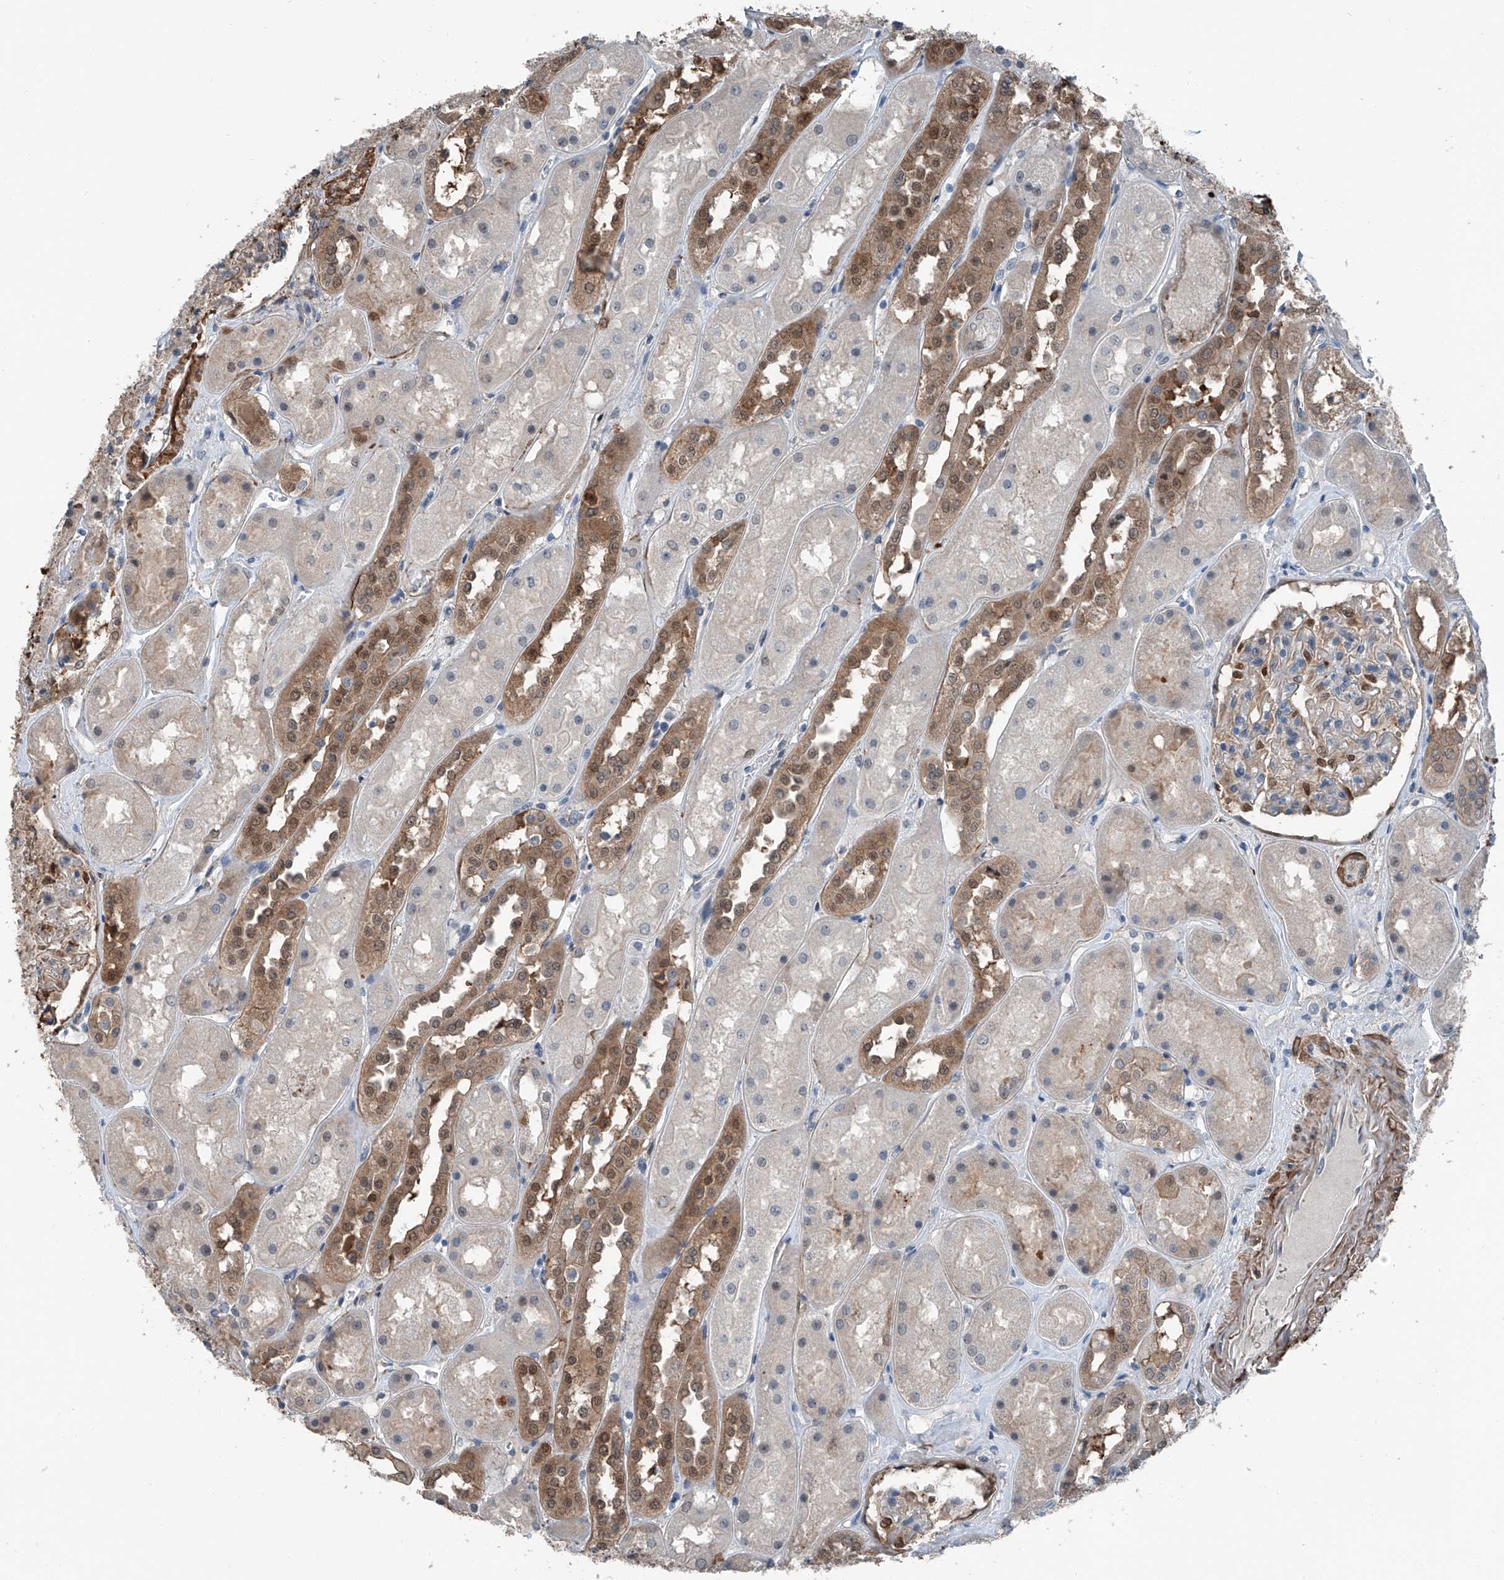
{"staining": {"intensity": "moderate", "quantity": "<25%", "location": "nuclear"}, "tissue": "kidney", "cell_type": "Cells in glomeruli", "image_type": "normal", "snomed": [{"axis": "morphology", "description": "Normal tissue, NOS"}, {"axis": "topography", "description": "Kidney"}], "caption": "Immunohistochemical staining of benign kidney displays <25% levels of moderate nuclear protein positivity in approximately <25% of cells in glomeruli.", "gene": "HSPA6", "patient": {"sex": "male", "age": 70}}